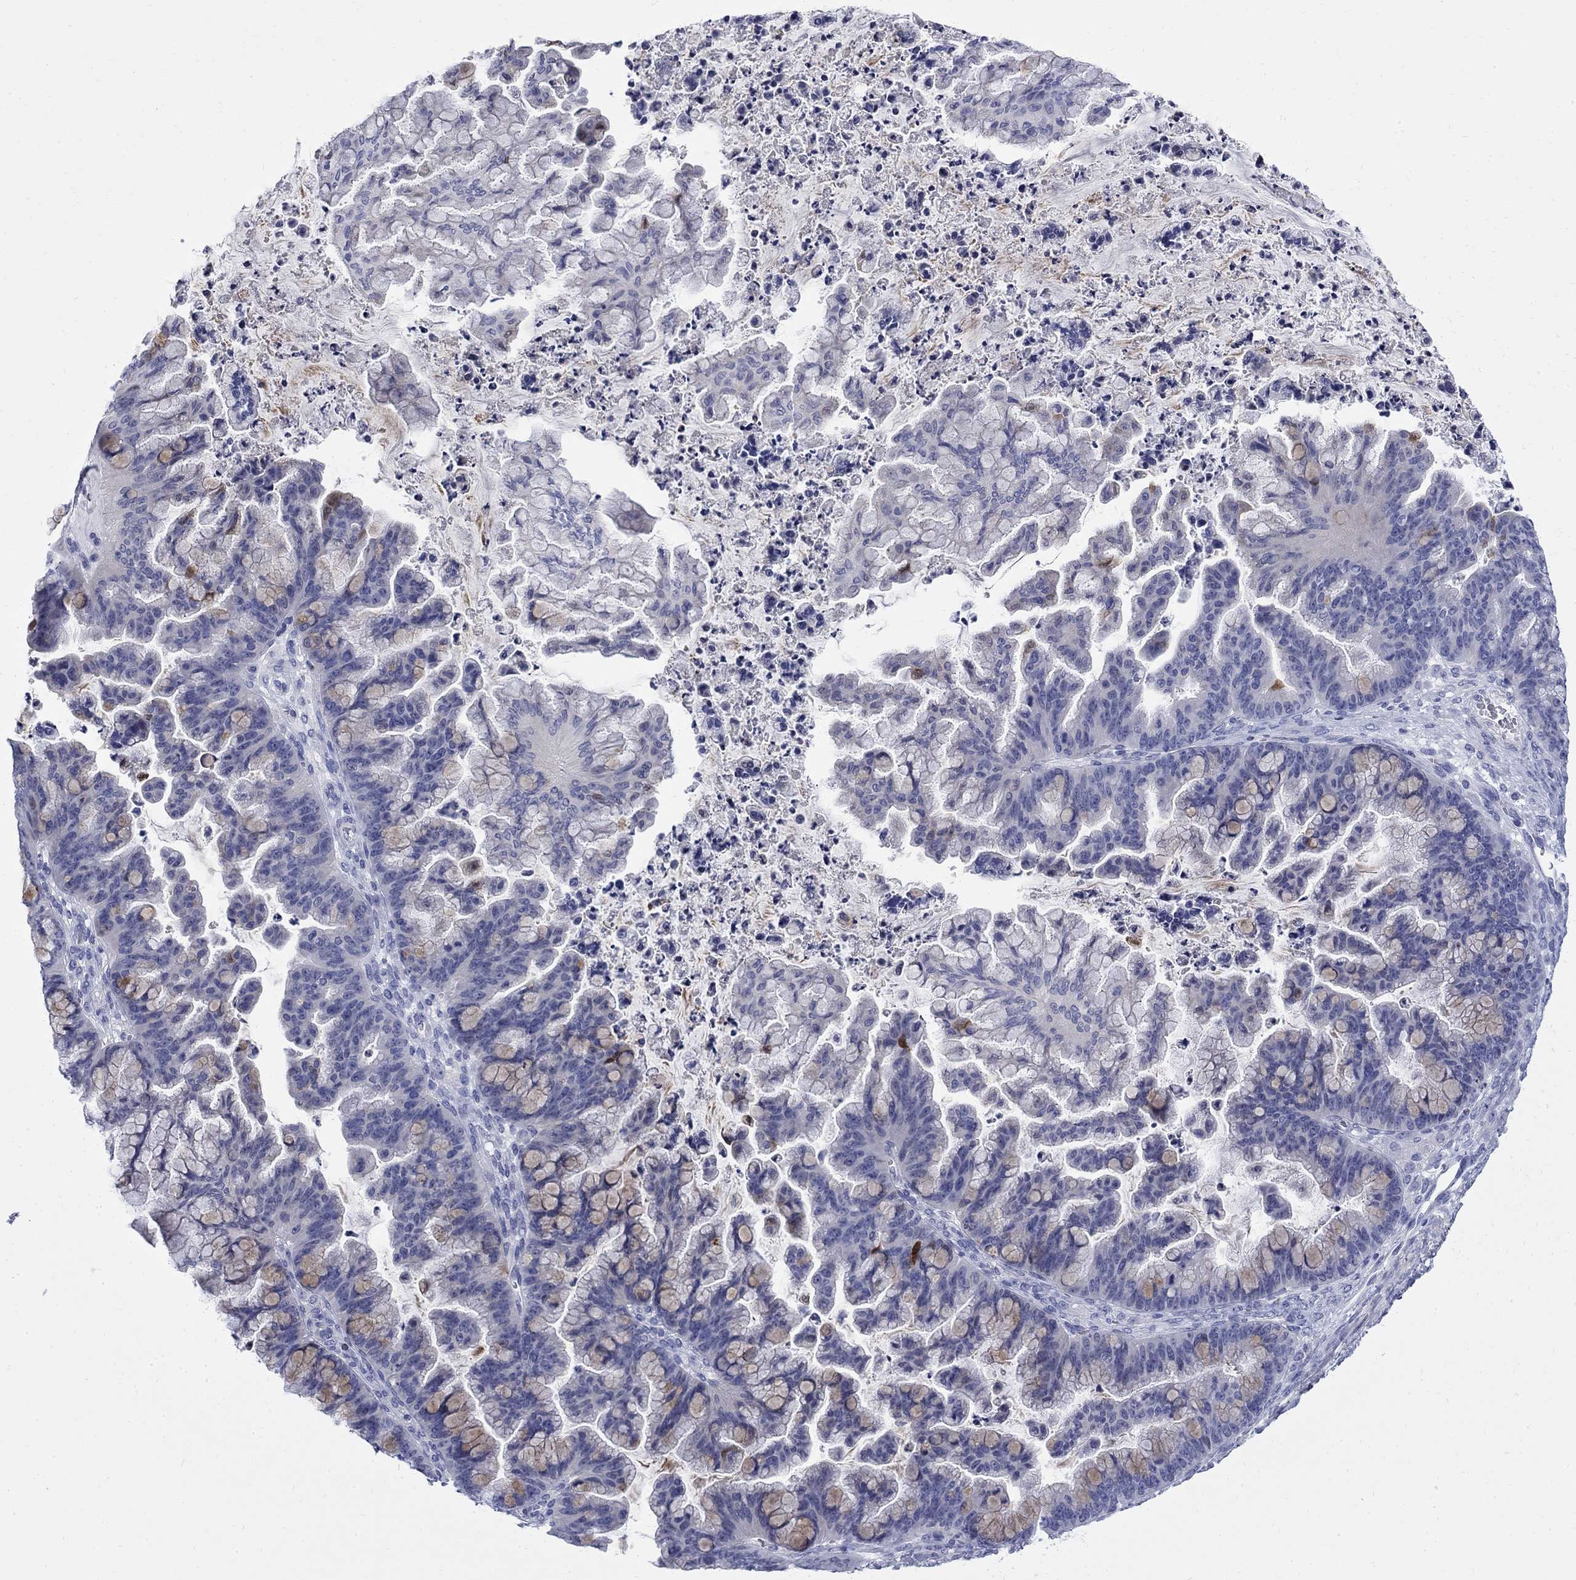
{"staining": {"intensity": "negative", "quantity": "none", "location": "none"}, "tissue": "ovarian cancer", "cell_type": "Tumor cells", "image_type": "cancer", "snomed": [{"axis": "morphology", "description": "Cystadenocarcinoma, mucinous, NOS"}, {"axis": "topography", "description": "Ovary"}], "caption": "Immunohistochemistry (IHC) of human ovarian mucinous cystadenocarcinoma shows no staining in tumor cells.", "gene": "SERPINB2", "patient": {"sex": "female", "age": 67}}